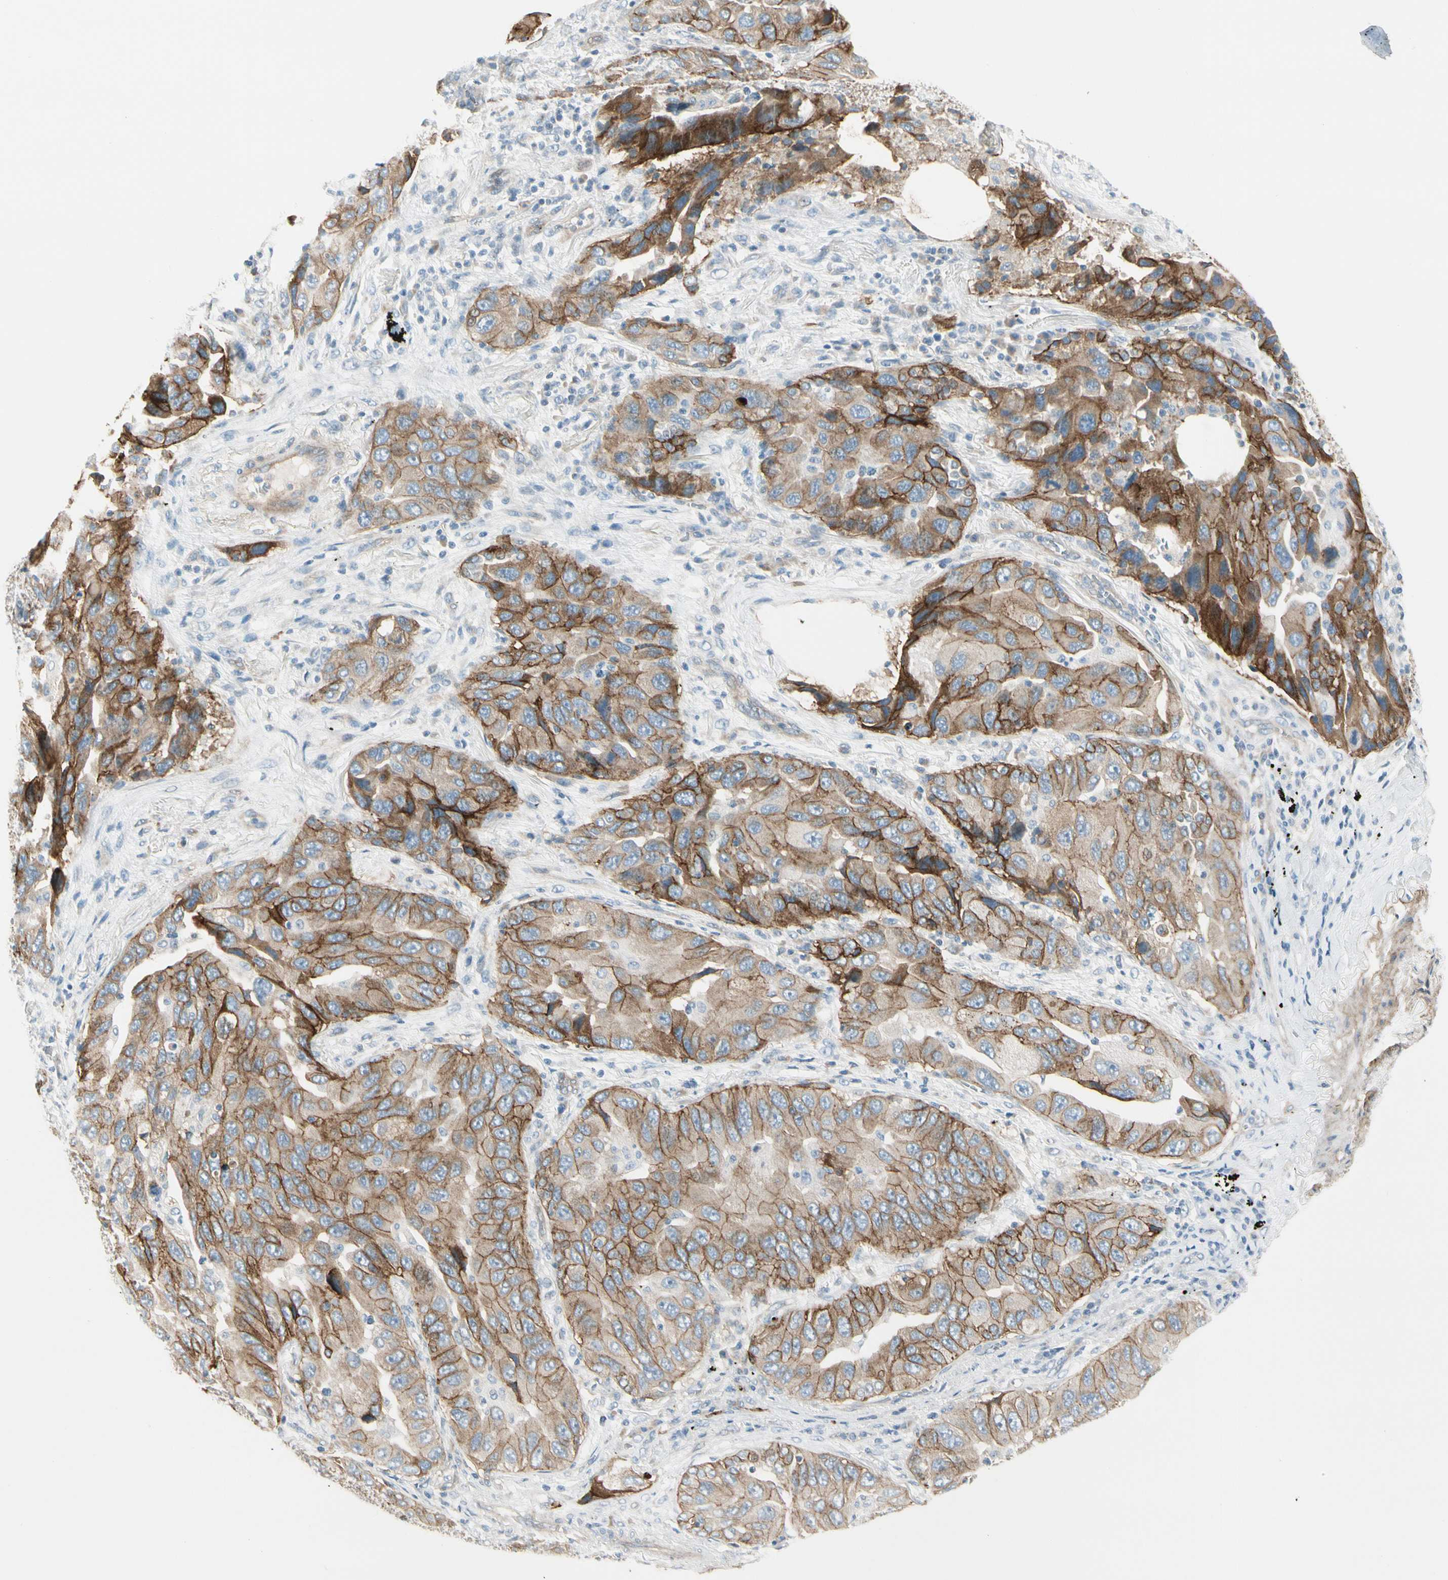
{"staining": {"intensity": "strong", "quantity": ">75%", "location": "cytoplasmic/membranous"}, "tissue": "lung cancer", "cell_type": "Tumor cells", "image_type": "cancer", "snomed": [{"axis": "morphology", "description": "Adenocarcinoma, NOS"}, {"axis": "topography", "description": "Lung"}], "caption": "DAB (3,3'-diaminobenzidine) immunohistochemical staining of lung adenocarcinoma reveals strong cytoplasmic/membranous protein staining in approximately >75% of tumor cells.", "gene": "ITGA3", "patient": {"sex": "female", "age": 65}}